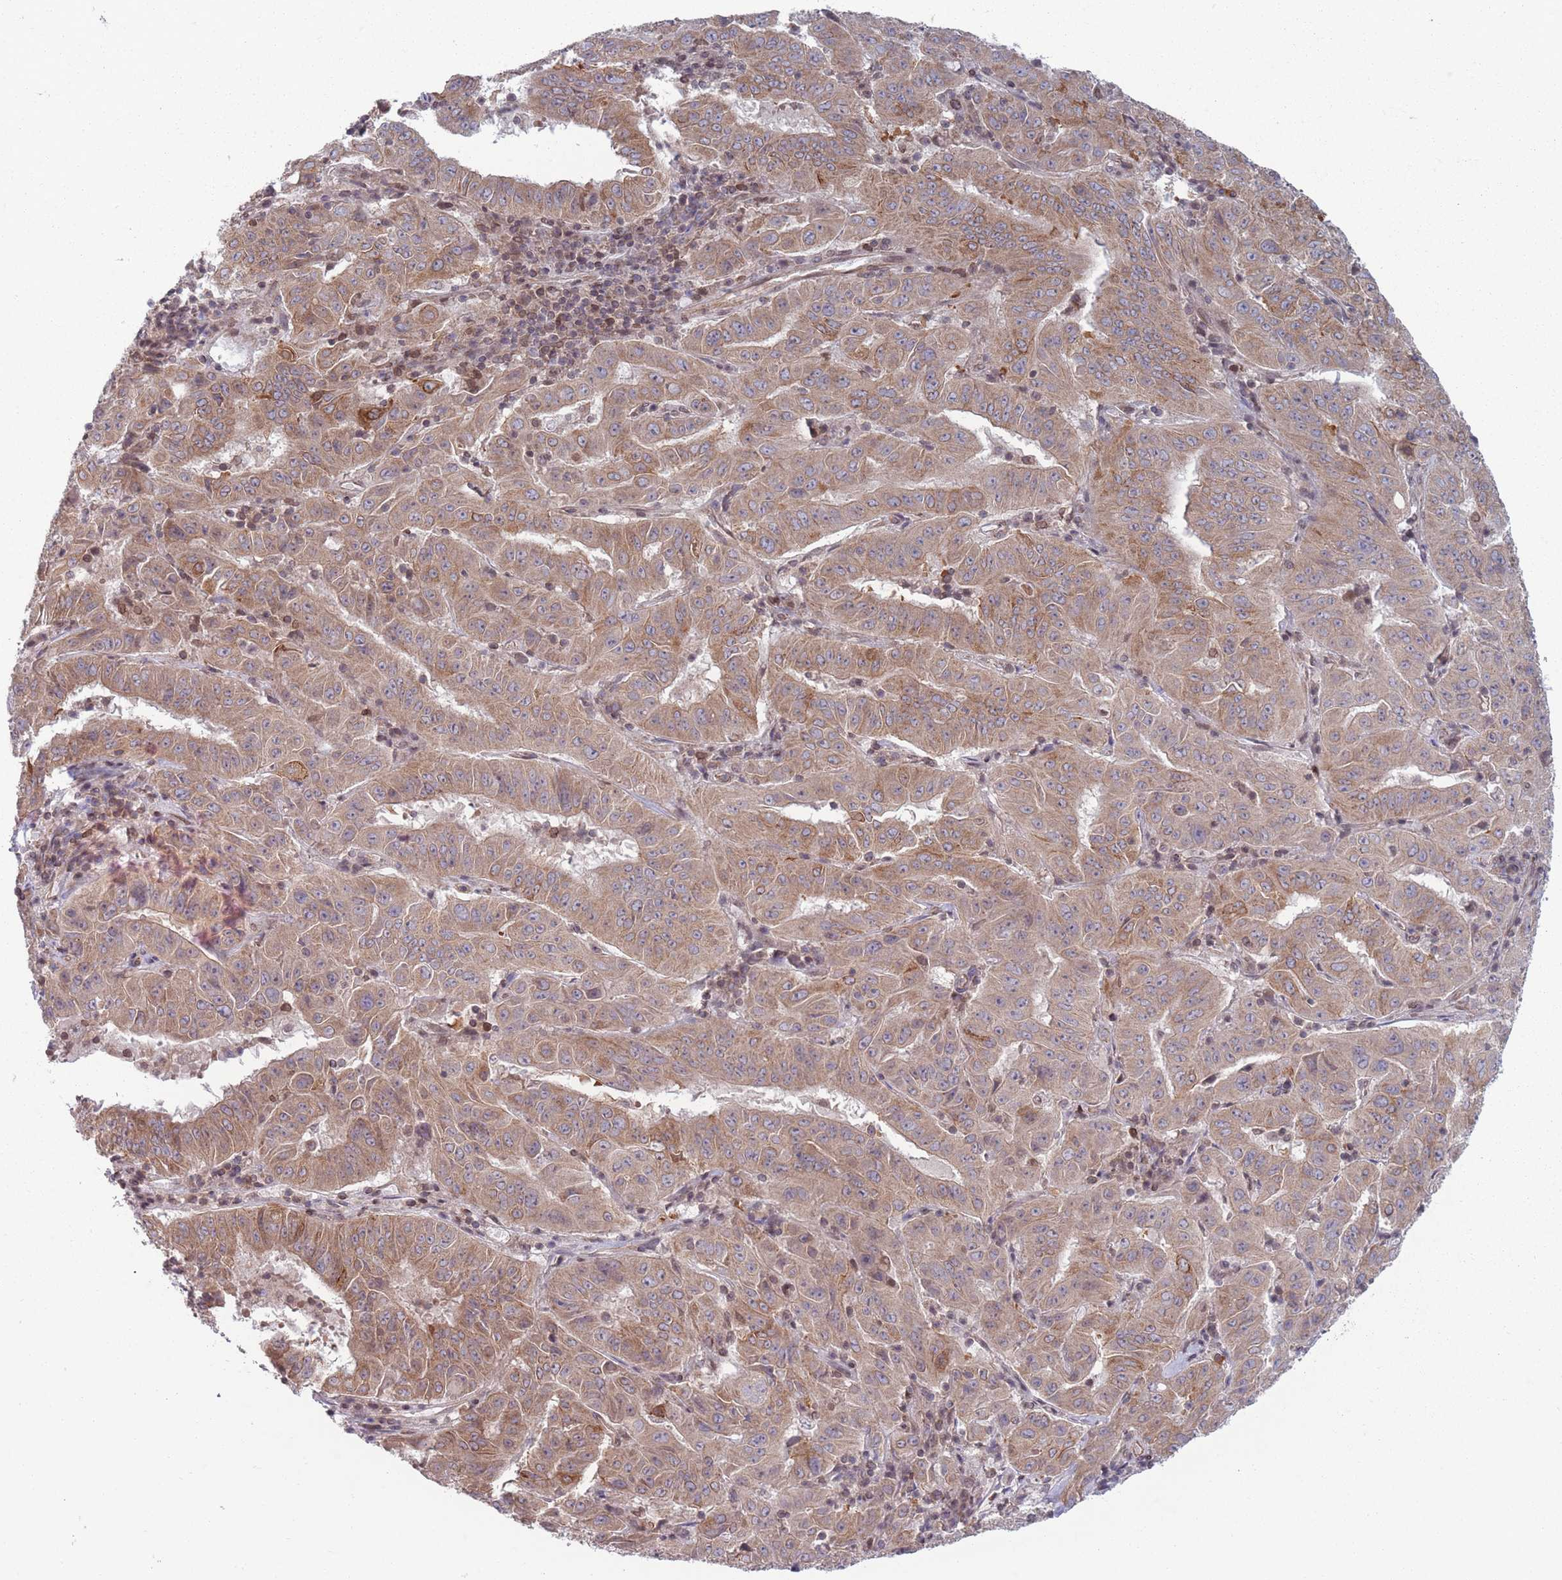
{"staining": {"intensity": "moderate", "quantity": ">75%", "location": "cytoplasmic/membranous"}, "tissue": "pancreatic cancer", "cell_type": "Tumor cells", "image_type": "cancer", "snomed": [{"axis": "morphology", "description": "Adenocarcinoma, NOS"}, {"axis": "topography", "description": "Pancreas"}], "caption": "High-magnification brightfield microscopy of pancreatic cancer stained with DAB (brown) and counterstained with hematoxylin (blue). tumor cells exhibit moderate cytoplasmic/membranous expression is seen in approximately>75% of cells. Immunohistochemistry stains the protein in brown and the nuclei are stained blue.", "gene": "VRK2", "patient": {"sex": "male", "age": 63}}